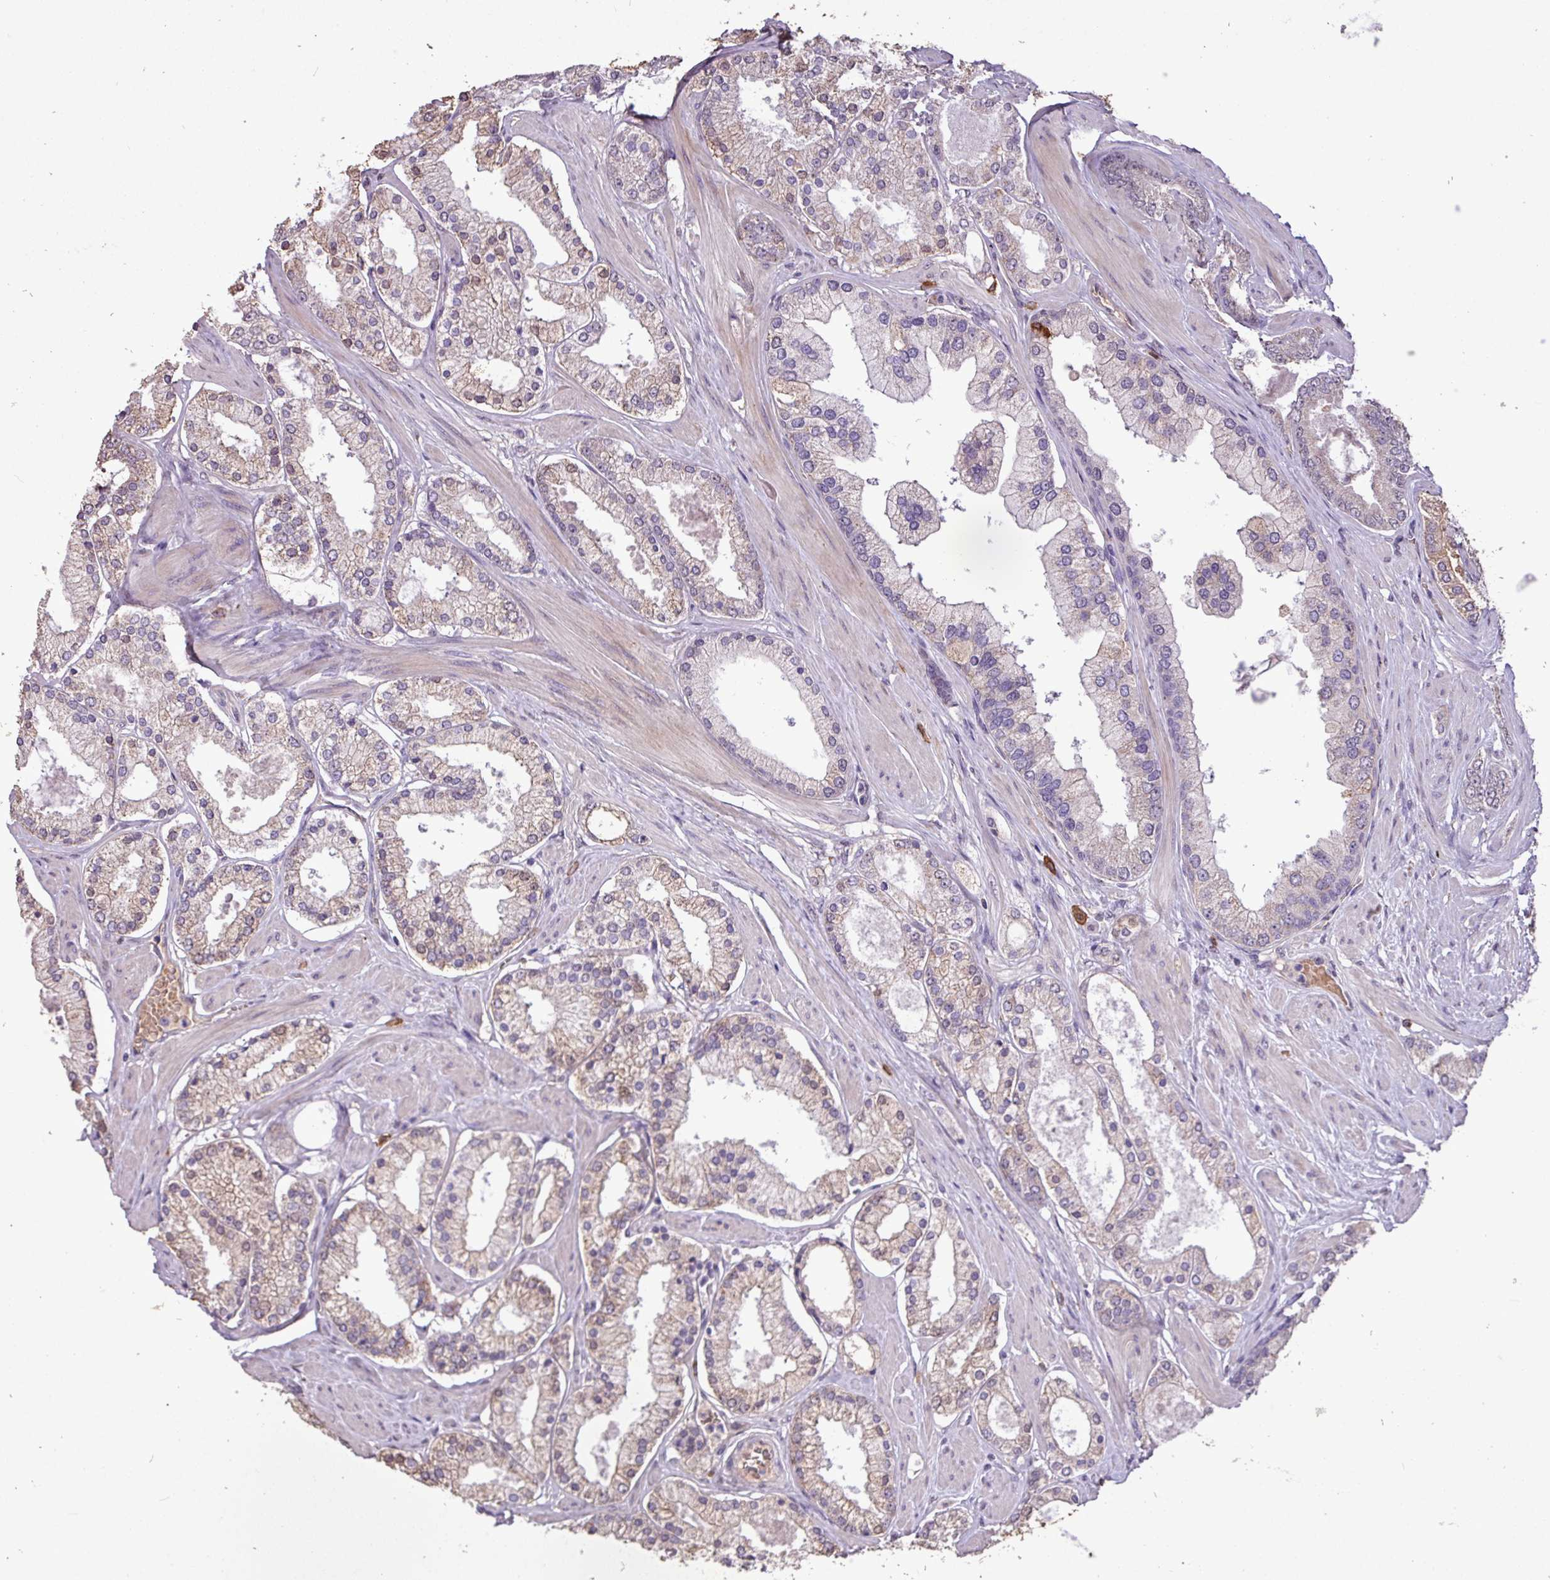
{"staining": {"intensity": "weak", "quantity": "<25%", "location": "cytoplasmic/membranous"}, "tissue": "prostate cancer", "cell_type": "Tumor cells", "image_type": "cancer", "snomed": [{"axis": "morphology", "description": "Adenocarcinoma, Low grade"}, {"axis": "topography", "description": "Prostate"}], "caption": "Protein analysis of prostate cancer exhibits no significant staining in tumor cells.", "gene": "L3MBTL3", "patient": {"sex": "male", "age": 42}}